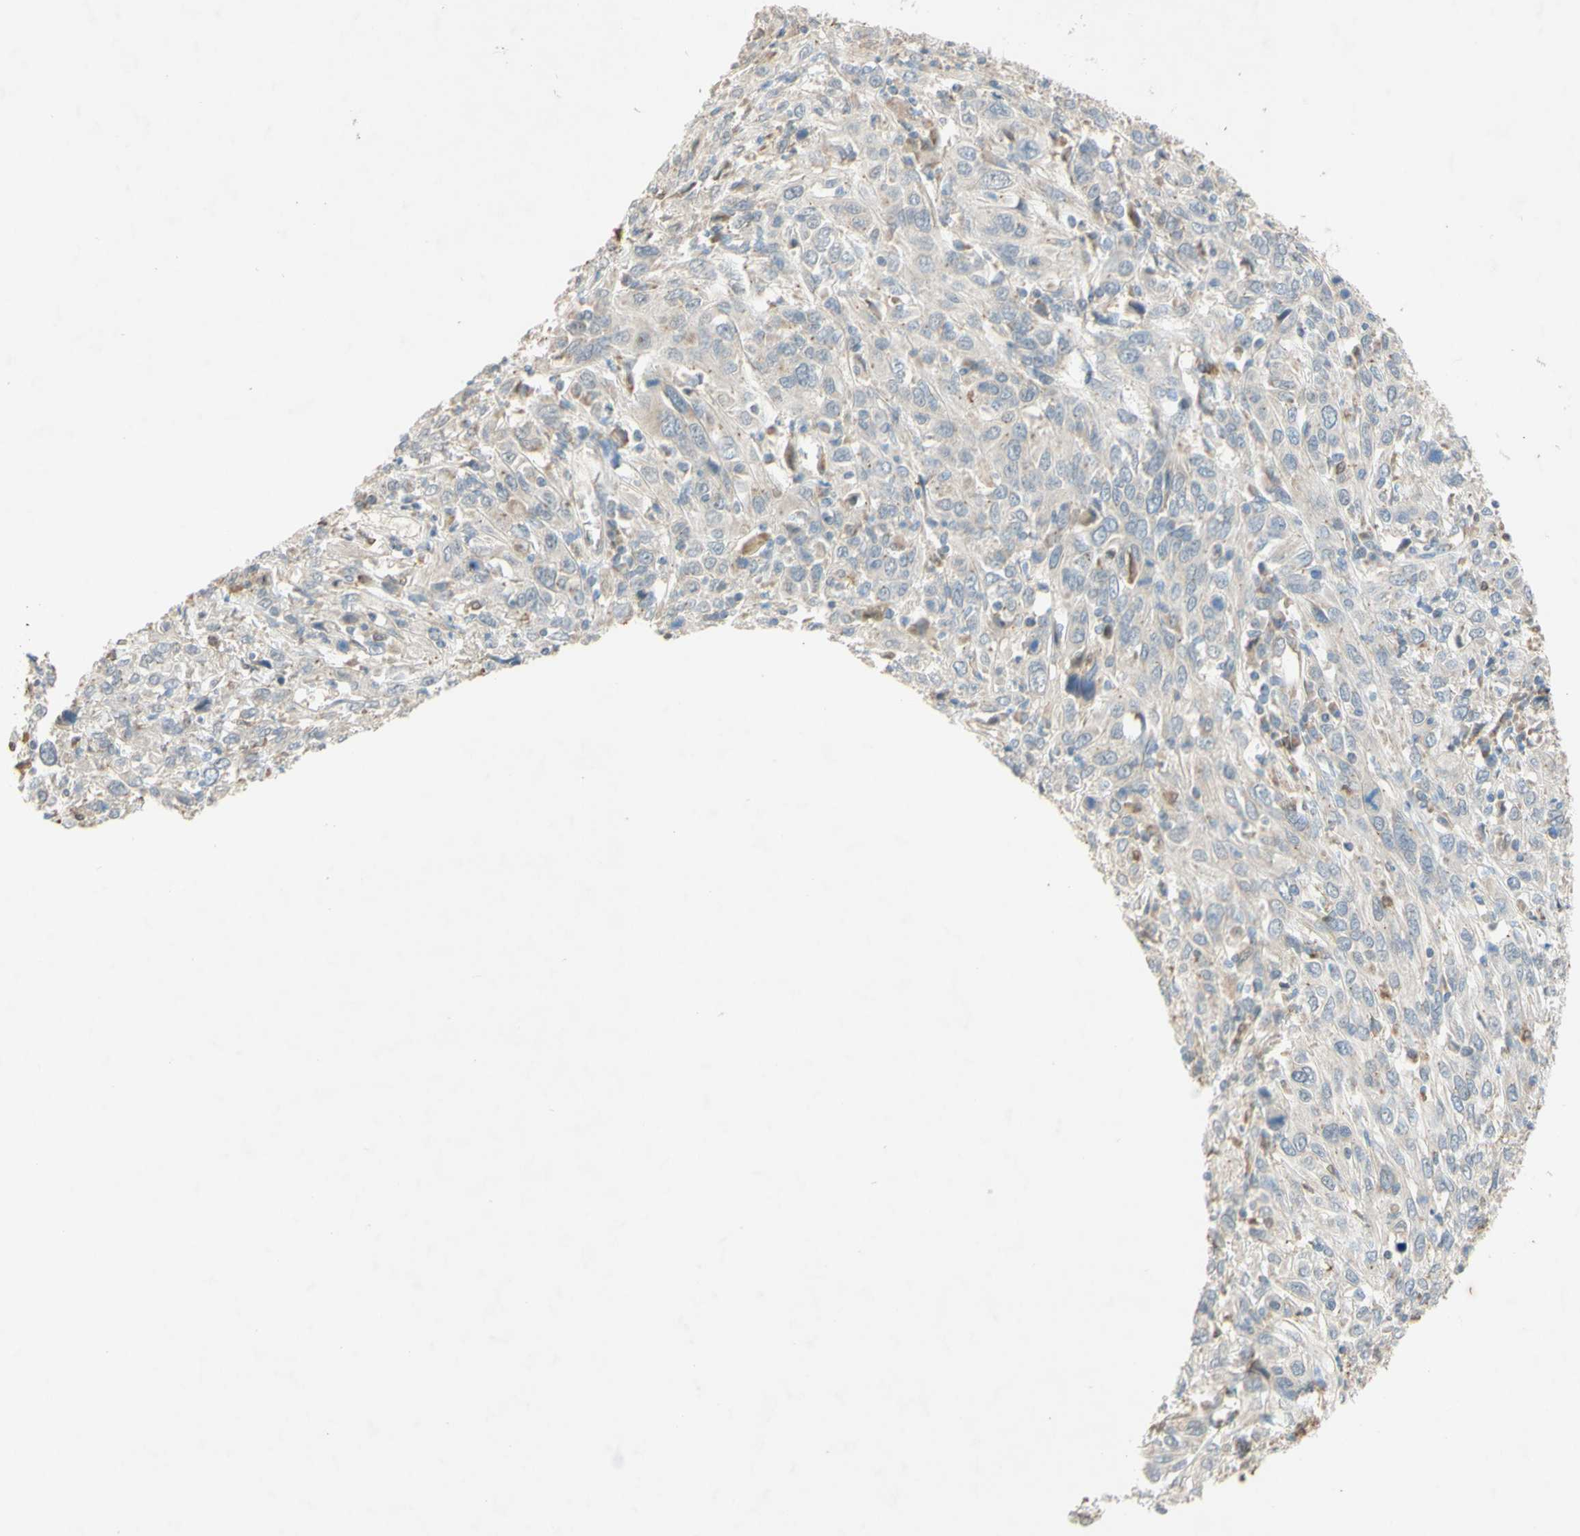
{"staining": {"intensity": "weak", "quantity": ">75%", "location": "cytoplasmic/membranous"}, "tissue": "cervical cancer", "cell_type": "Tumor cells", "image_type": "cancer", "snomed": [{"axis": "morphology", "description": "Squamous cell carcinoma, NOS"}, {"axis": "topography", "description": "Cervix"}], "caption": "Tumor cells show low levels of weak cytoplasmic/membranous expression in about >75% of cells in human cervical squamous cell carcinoma. (DAB (3,3'-diaminobenzidine) = brown stain, brightfield microscopy at high magnification).", "gene": "GATA1", "patient": {"sex": "female", "age": 46}}